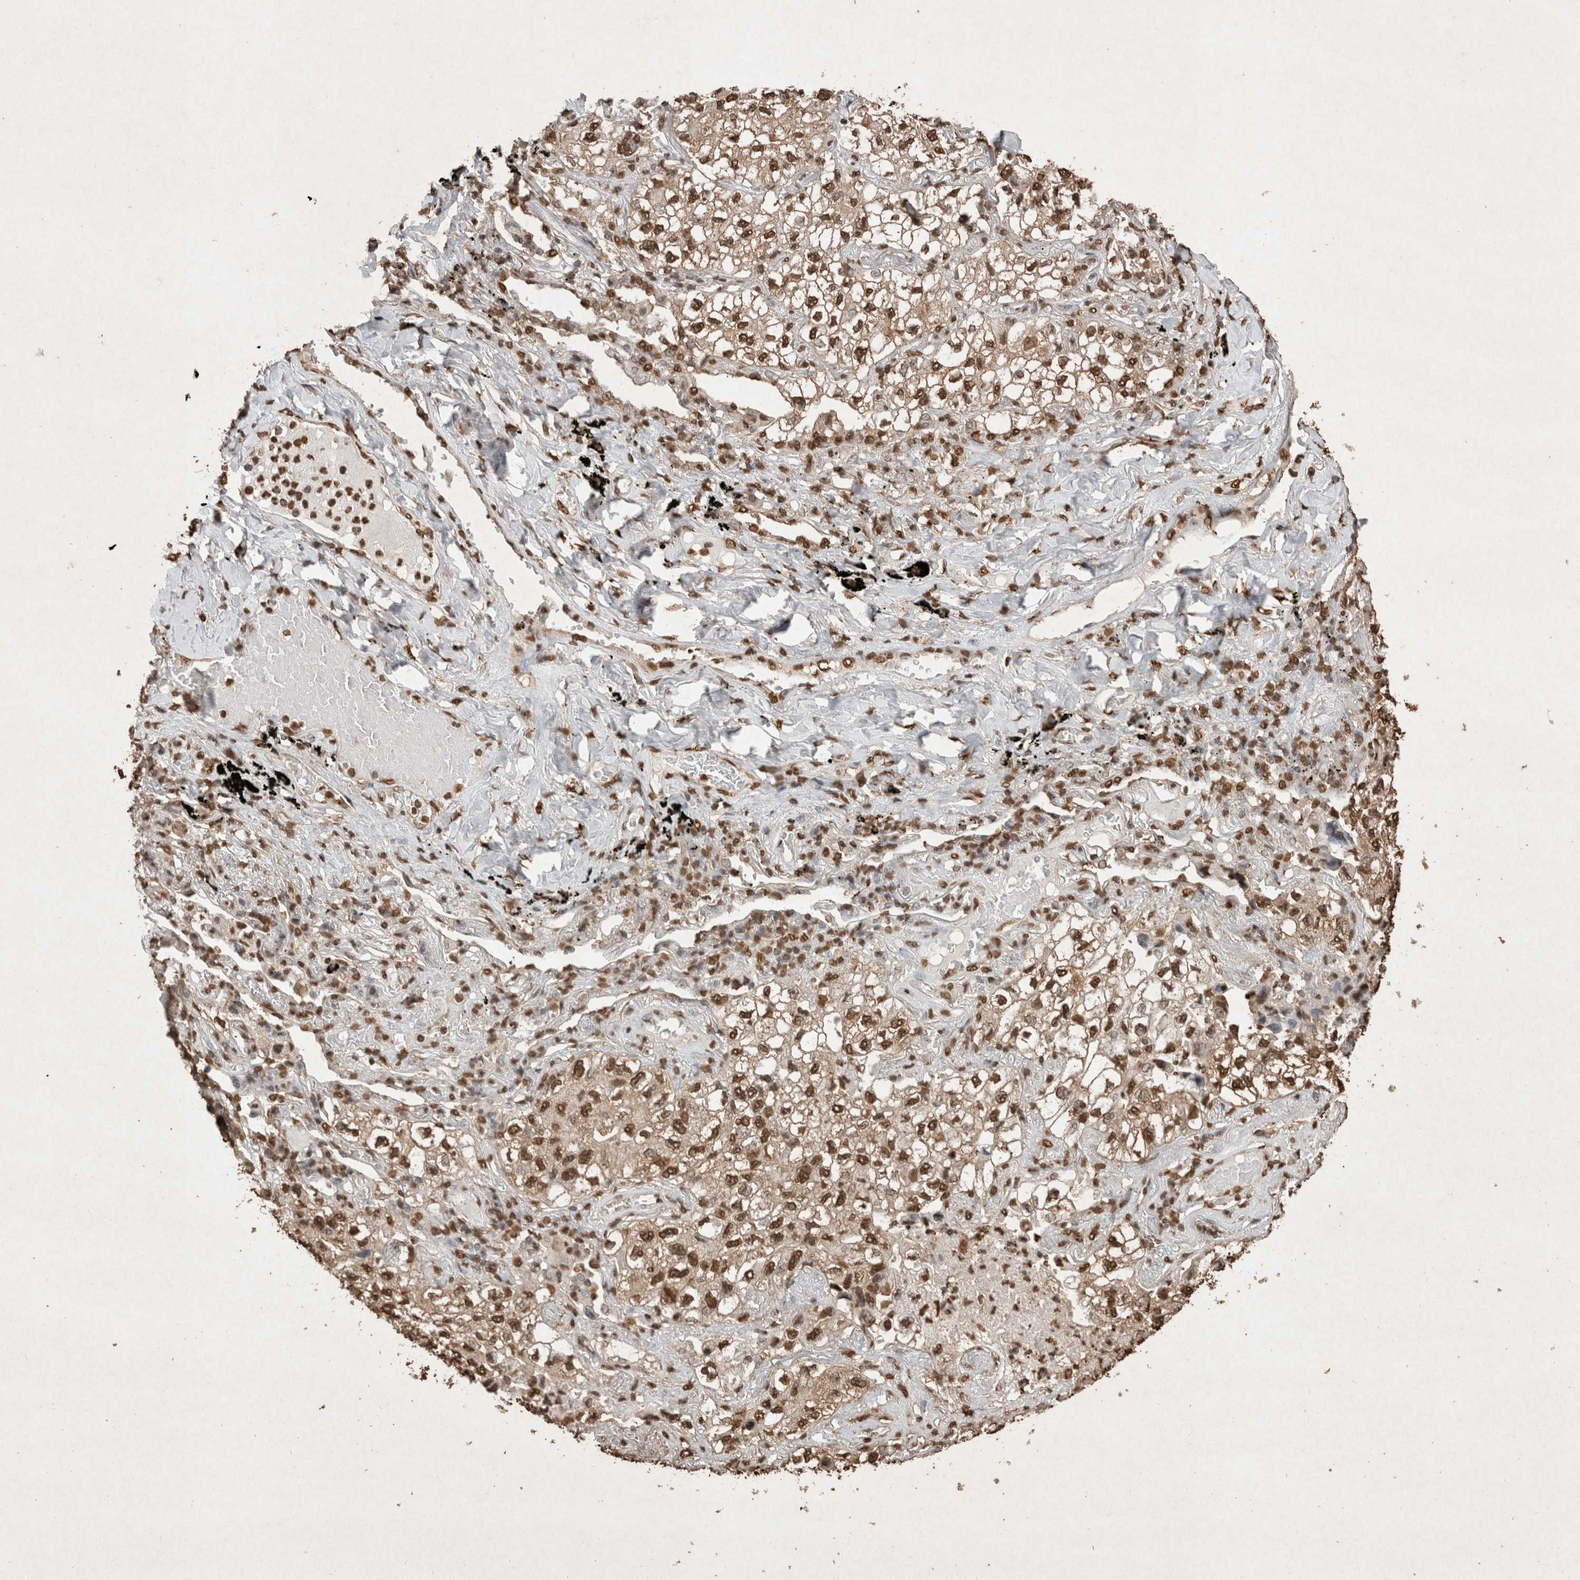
{"staining": {"intensity": "strong", "quantity": ">75%", "location": "nuclear"}, "tissue": "lung cancer", "cell_type": "Tumor cells", "image_type": "cancer", "snomed": [{"axis": "morphology", "description": "Adenocarcinoma, NOS"}, {"axis": "topography", "description": "Lung"}], "caption": "This is a histology image of IHC staining of lung cancer, which shows strong staining in the nuclear of tumor cells.", "gene": "FSTL3", "patient": {"sex": "male", "age": 63}}